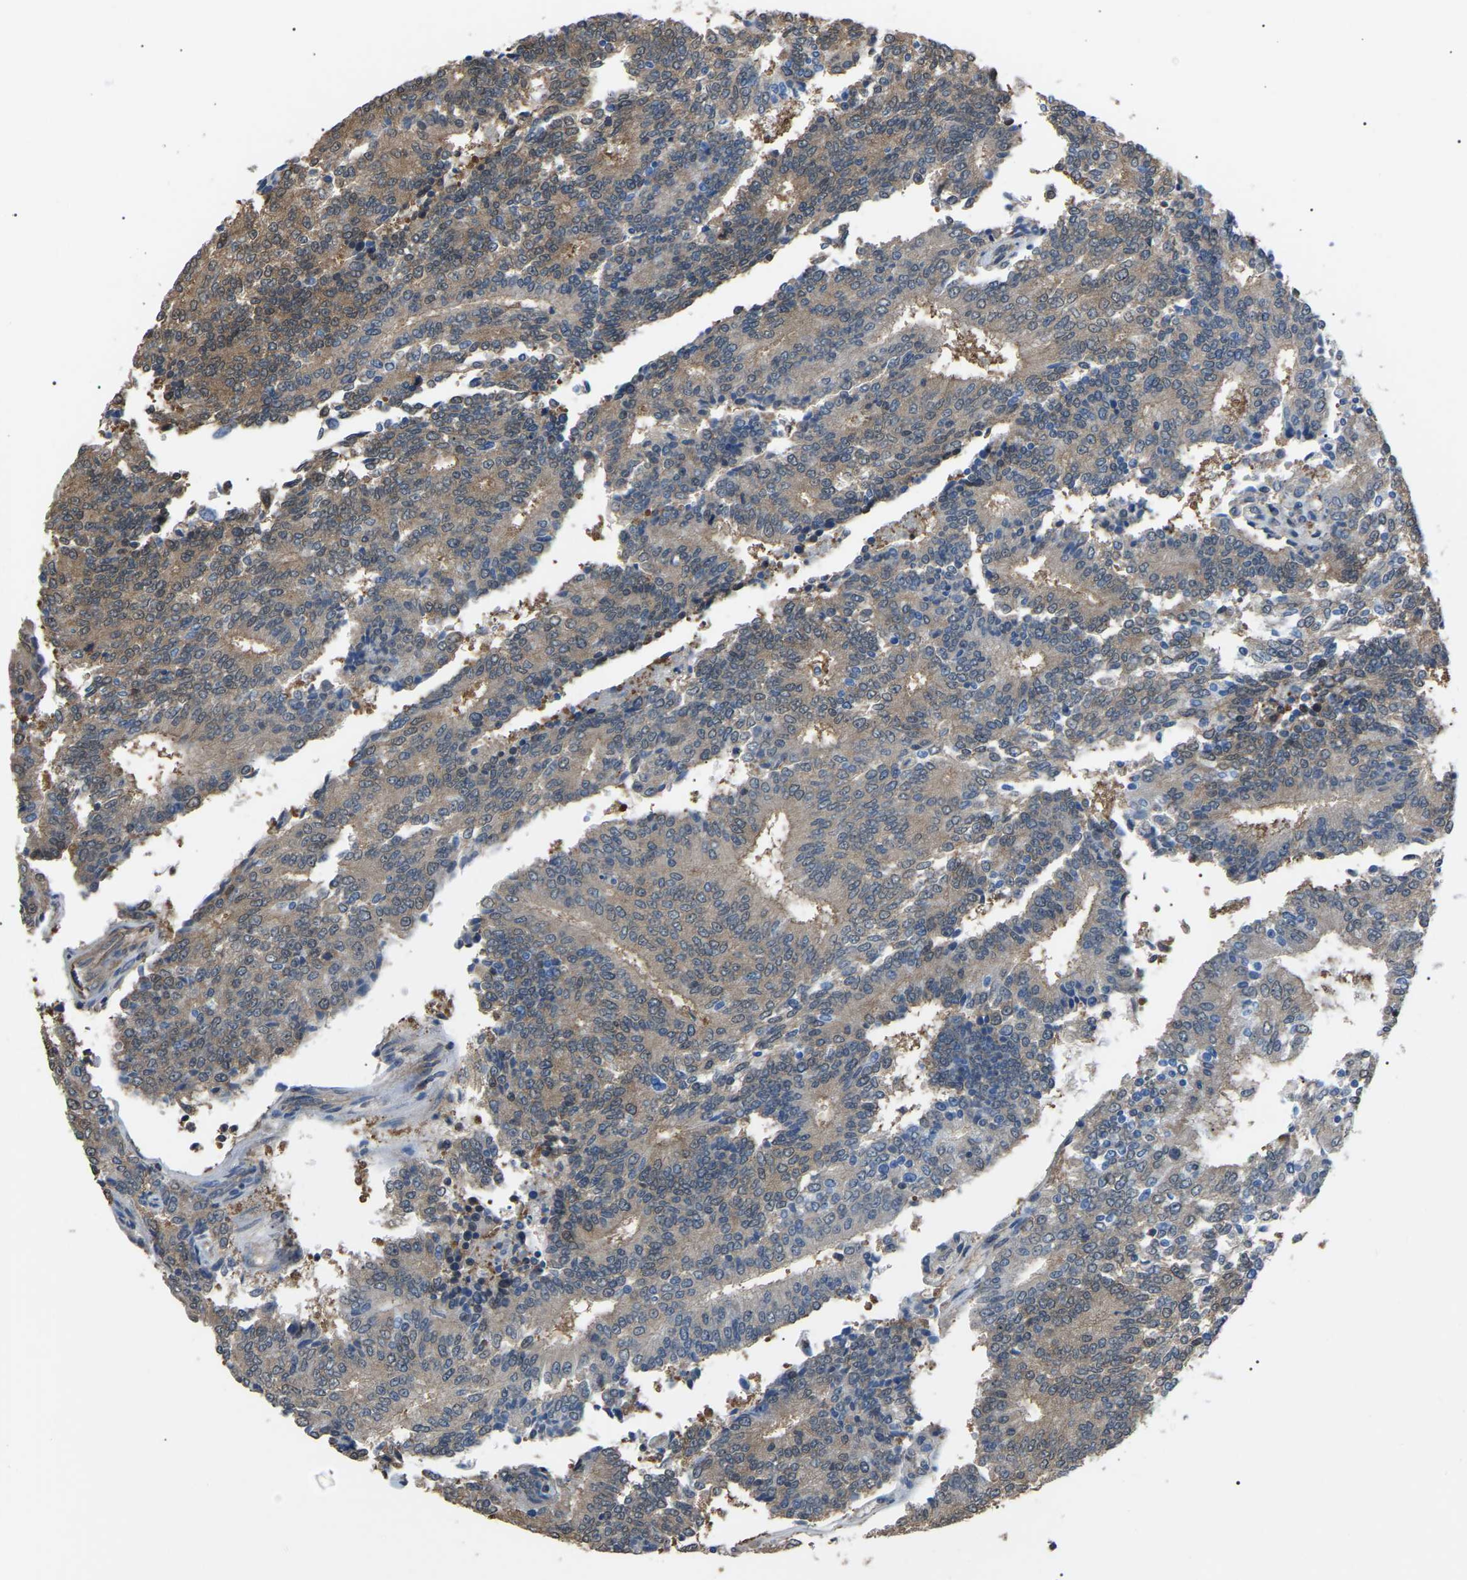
{"staining": {"intensity": "weak", "quantity": ">75%", "location": "cytoplasmic/membranous"}, "tissue": "prostate cancer", "cell_type": "Tumor cells", "image_type": "cancer", "snomed": [{"axis": "morphology", "description": "Normal tissue, NOS"}, {"axis": "morphology", "description": "Adenocarcinoma, High grade"}, {"axis": "topography", "description": "Prostate"}, {"axis": "topography", "description": "Seminal veicle"}], "caption": "Prostate cancer stained for a protein (brown) demonstrates weak cytoplasmic/membranous positive staining in about >75% of tumor cells.", "gene": "PDCD5", "patient": {"sex": "male", "age": 55}}